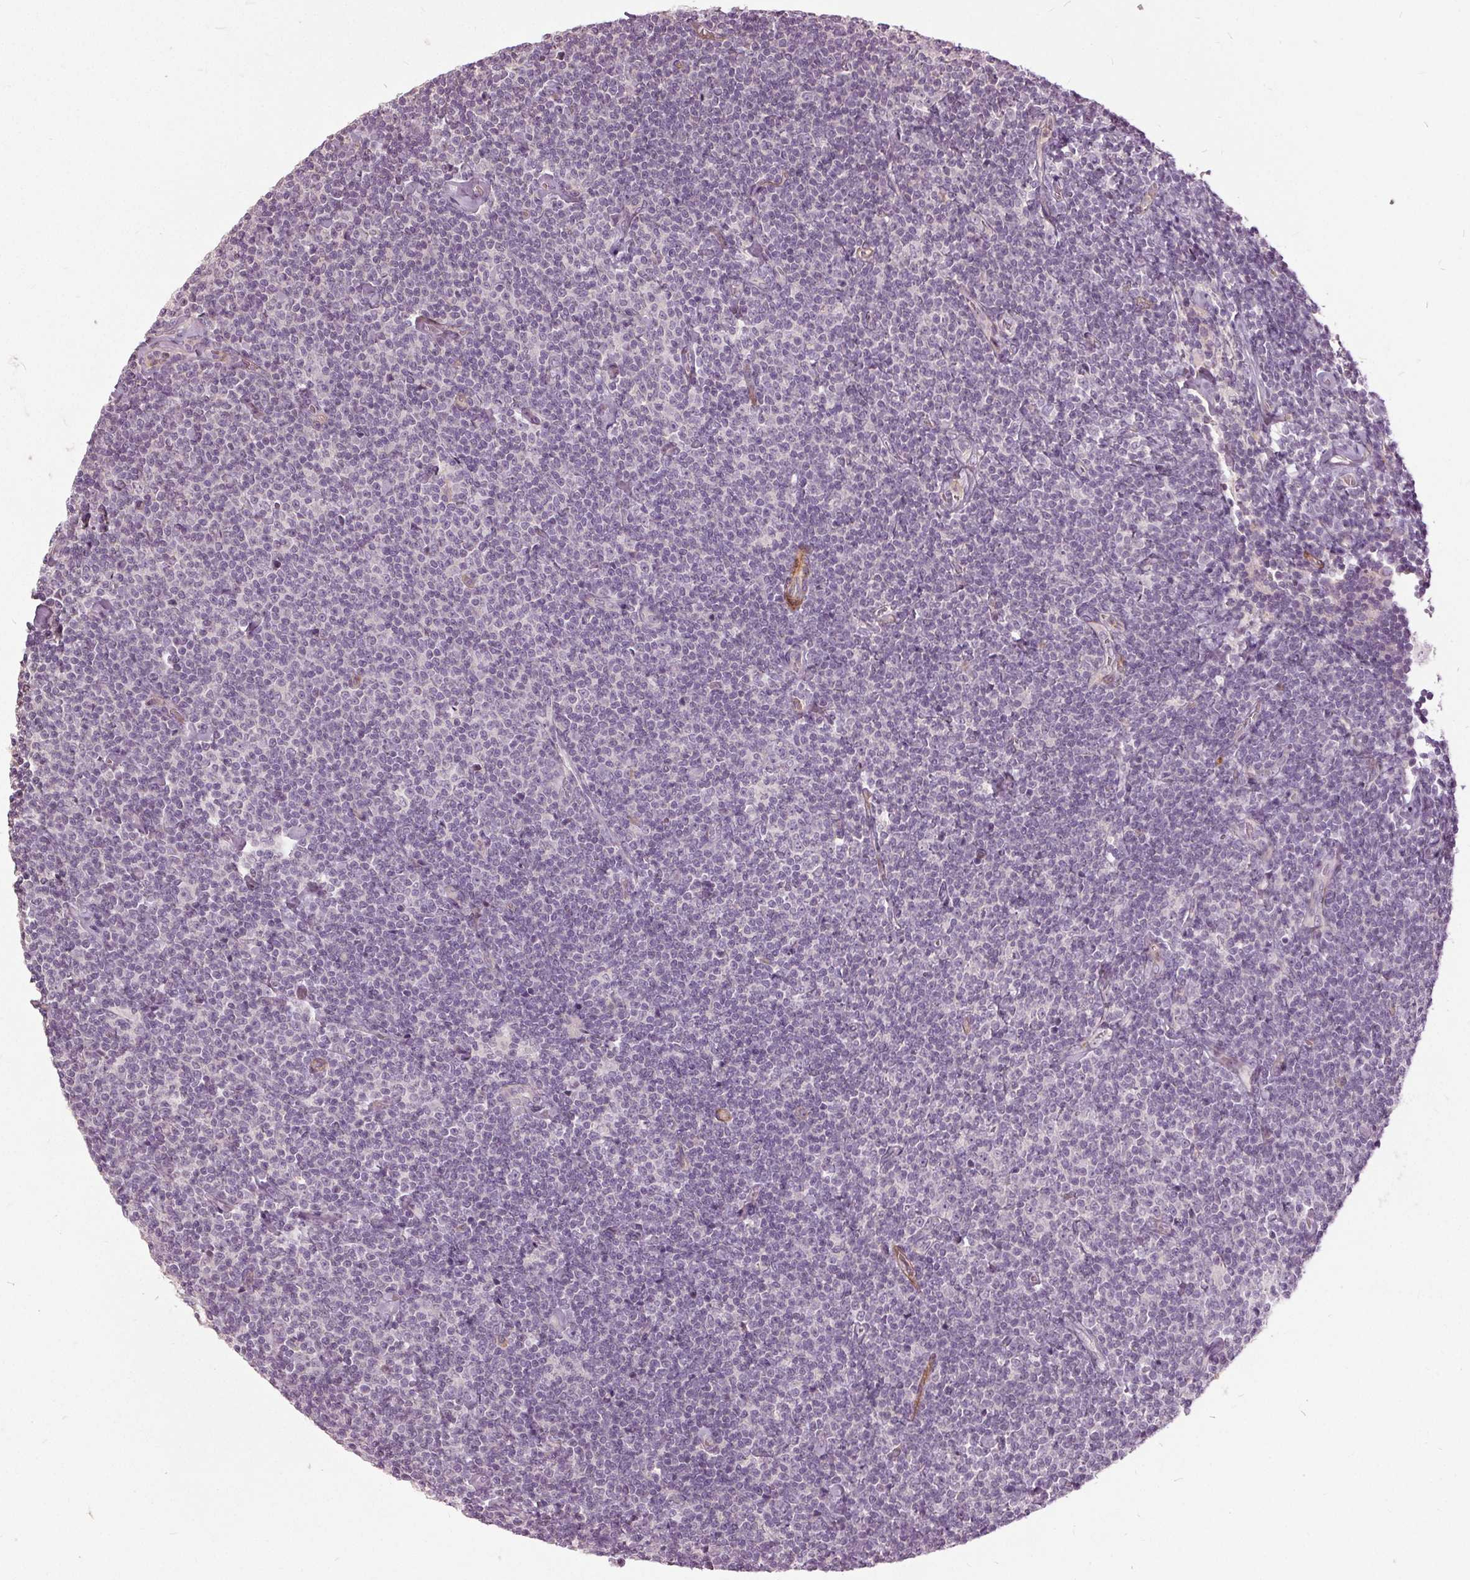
{"staining": {"intensity": "negative", "quantity": "none", "location": "none"}, "tissue": "lymphoma", "cell_type": "Tumor cells", "image_type": "cancer", "snomed": [{"axis": "morphology", "description": "Malignant lymphoma, non-Hodgkin's type, Low grade"}, {"axis": "topography", "description": "Lymph node"}], "caption": "Tumor cells show no significant positivity in lymphoma. (Immunohistochemistry (ihc), brightfield microscopy, high magnification).", "gene": "PDGFD", "patient": {"sex": "male", "age": 81}}